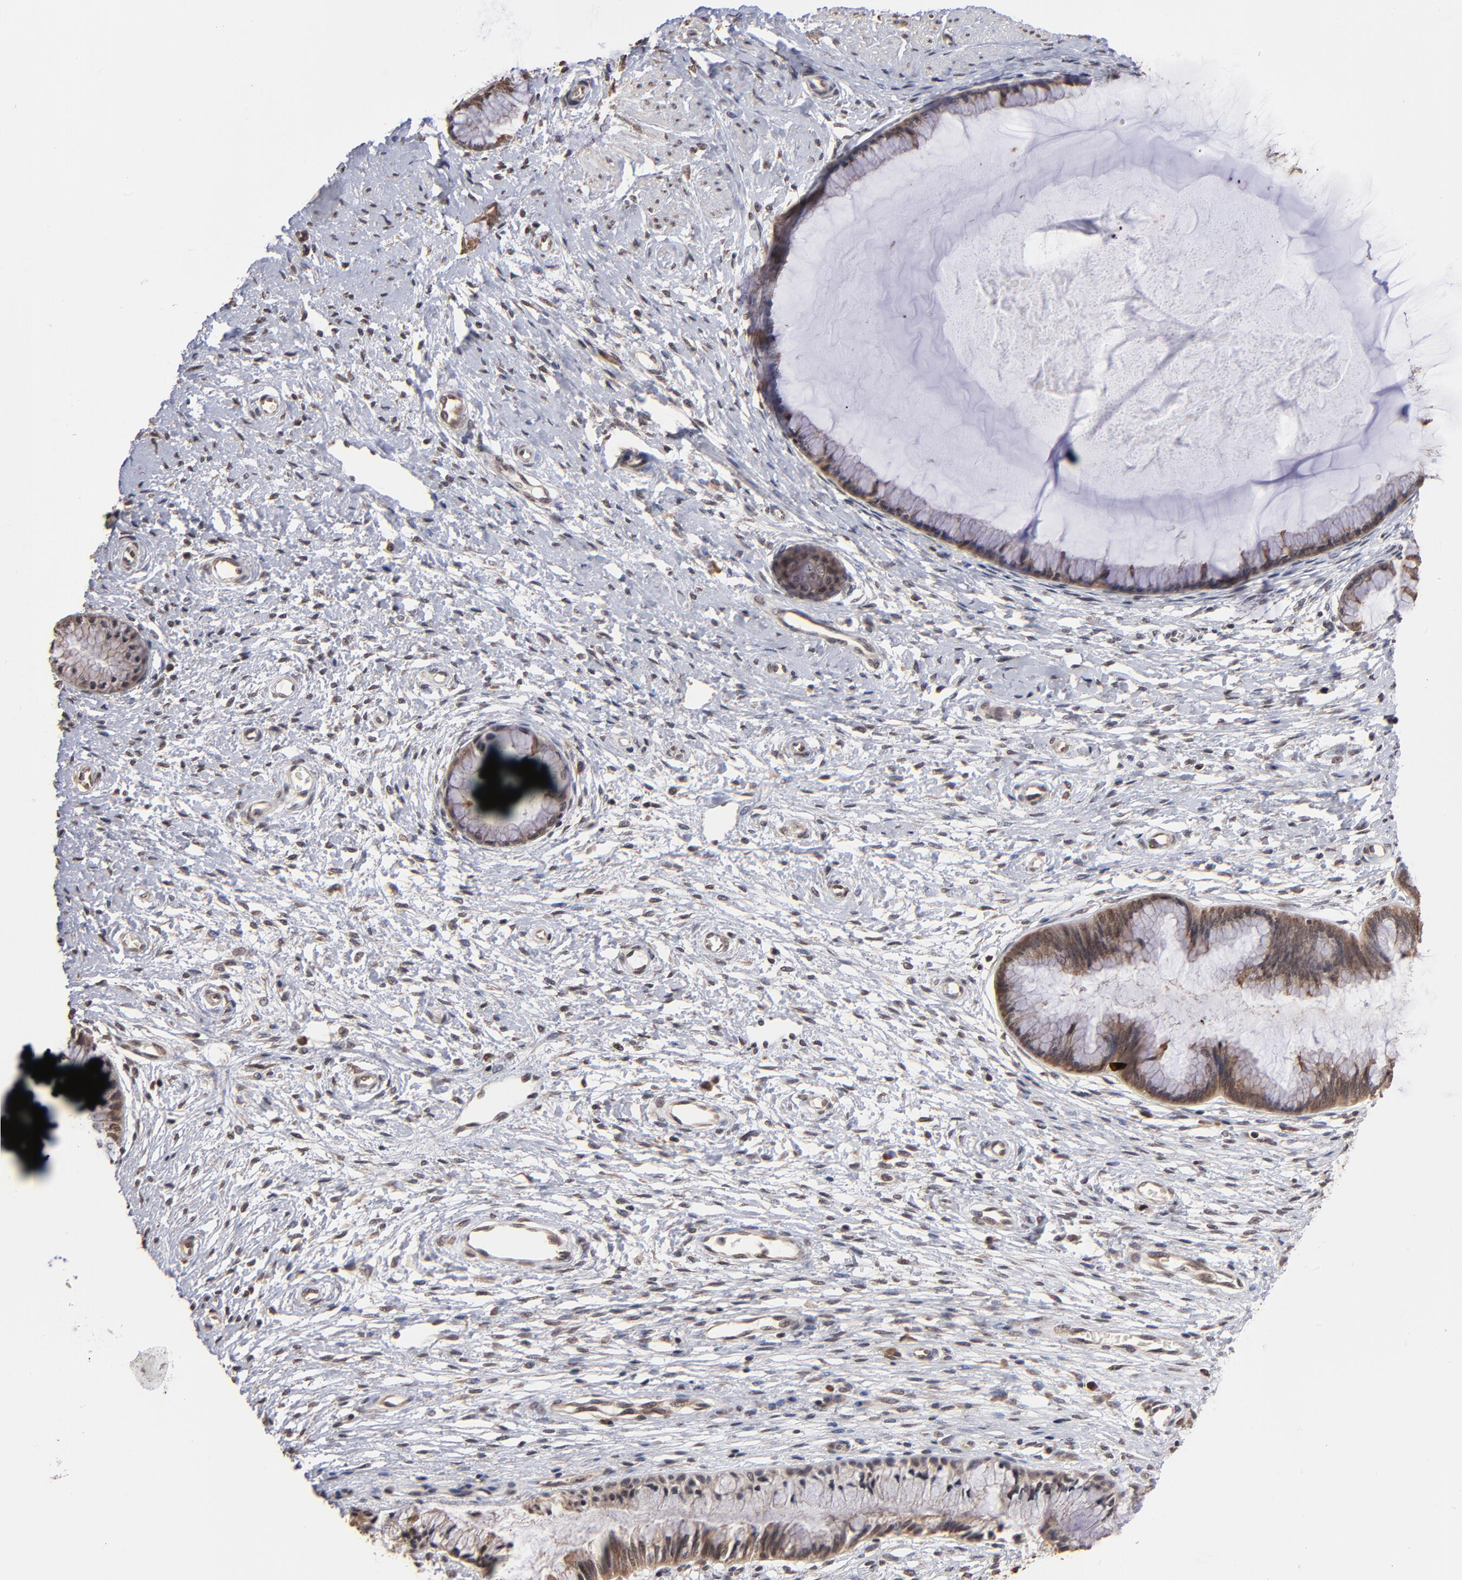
{"staining": {"intensity": "weak", "quantity": ">75%", "location": "cytoplasmic/membranous"}, "tissue": "cervix", "cell_type": "Glandular cells", "image_type": "normal", "snomed": [{"axis": "morphology", "description": "Normal tissue, NOS"}, {"axis": "topography", "description": "Cervix"}], "caption": "Cervix stained with IHC shows weak cytoplasmic/membranous staining in about >75% of glandular cells. Nuclei are stained in blue.", "gene": "BRPF1", "patient": {"sex": "female", "age": 27}}